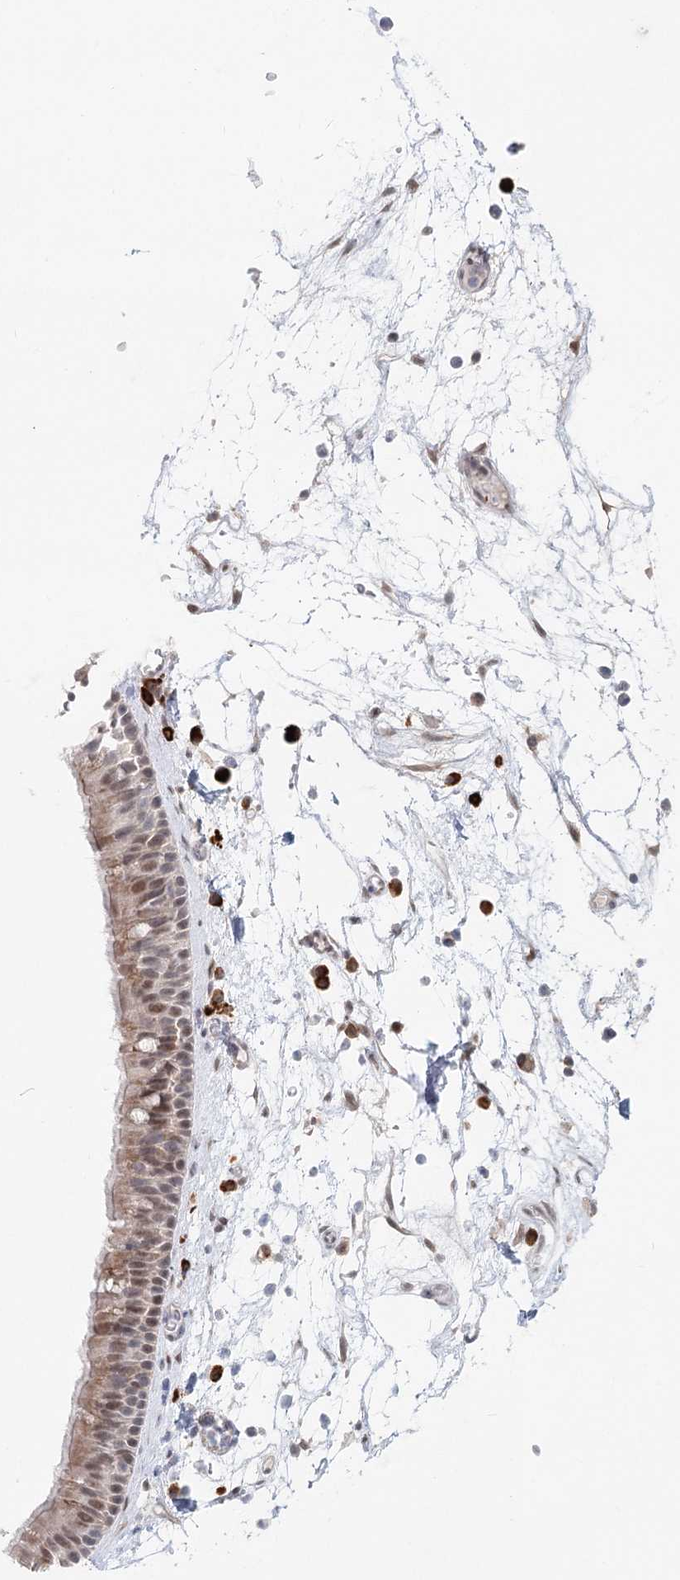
{"staining": {"intensity": "moderate", "quantity": "<25%", "location": "nuclear"}, "tissue": "nasopharynx", "cell_type": "Respiratory epithelial cells", "image_type": "normal", "snomed": [{"axis": "morphology", "description": "Normal tissue, NOS"}, {"axis": "morphology", "description": "Inflammation, NOS"}, {"axis": "morphology", "description": "Malignant melanoma, Metastatic site"}, {"axis": "topography", "description": "Nasopharynx"}], "caption": "Immunohistochemical staining of unremarkable nasopharynx displays moderate nuclear protein positivity in about <25% of respiratory epithelial cells. (DAB (3,3'-diaminobenzidine) IHC, brown staining for protein, blue staining for nuclei).", "gene": "BNIP5", "patient": {"sex": "male", "age": 70}}